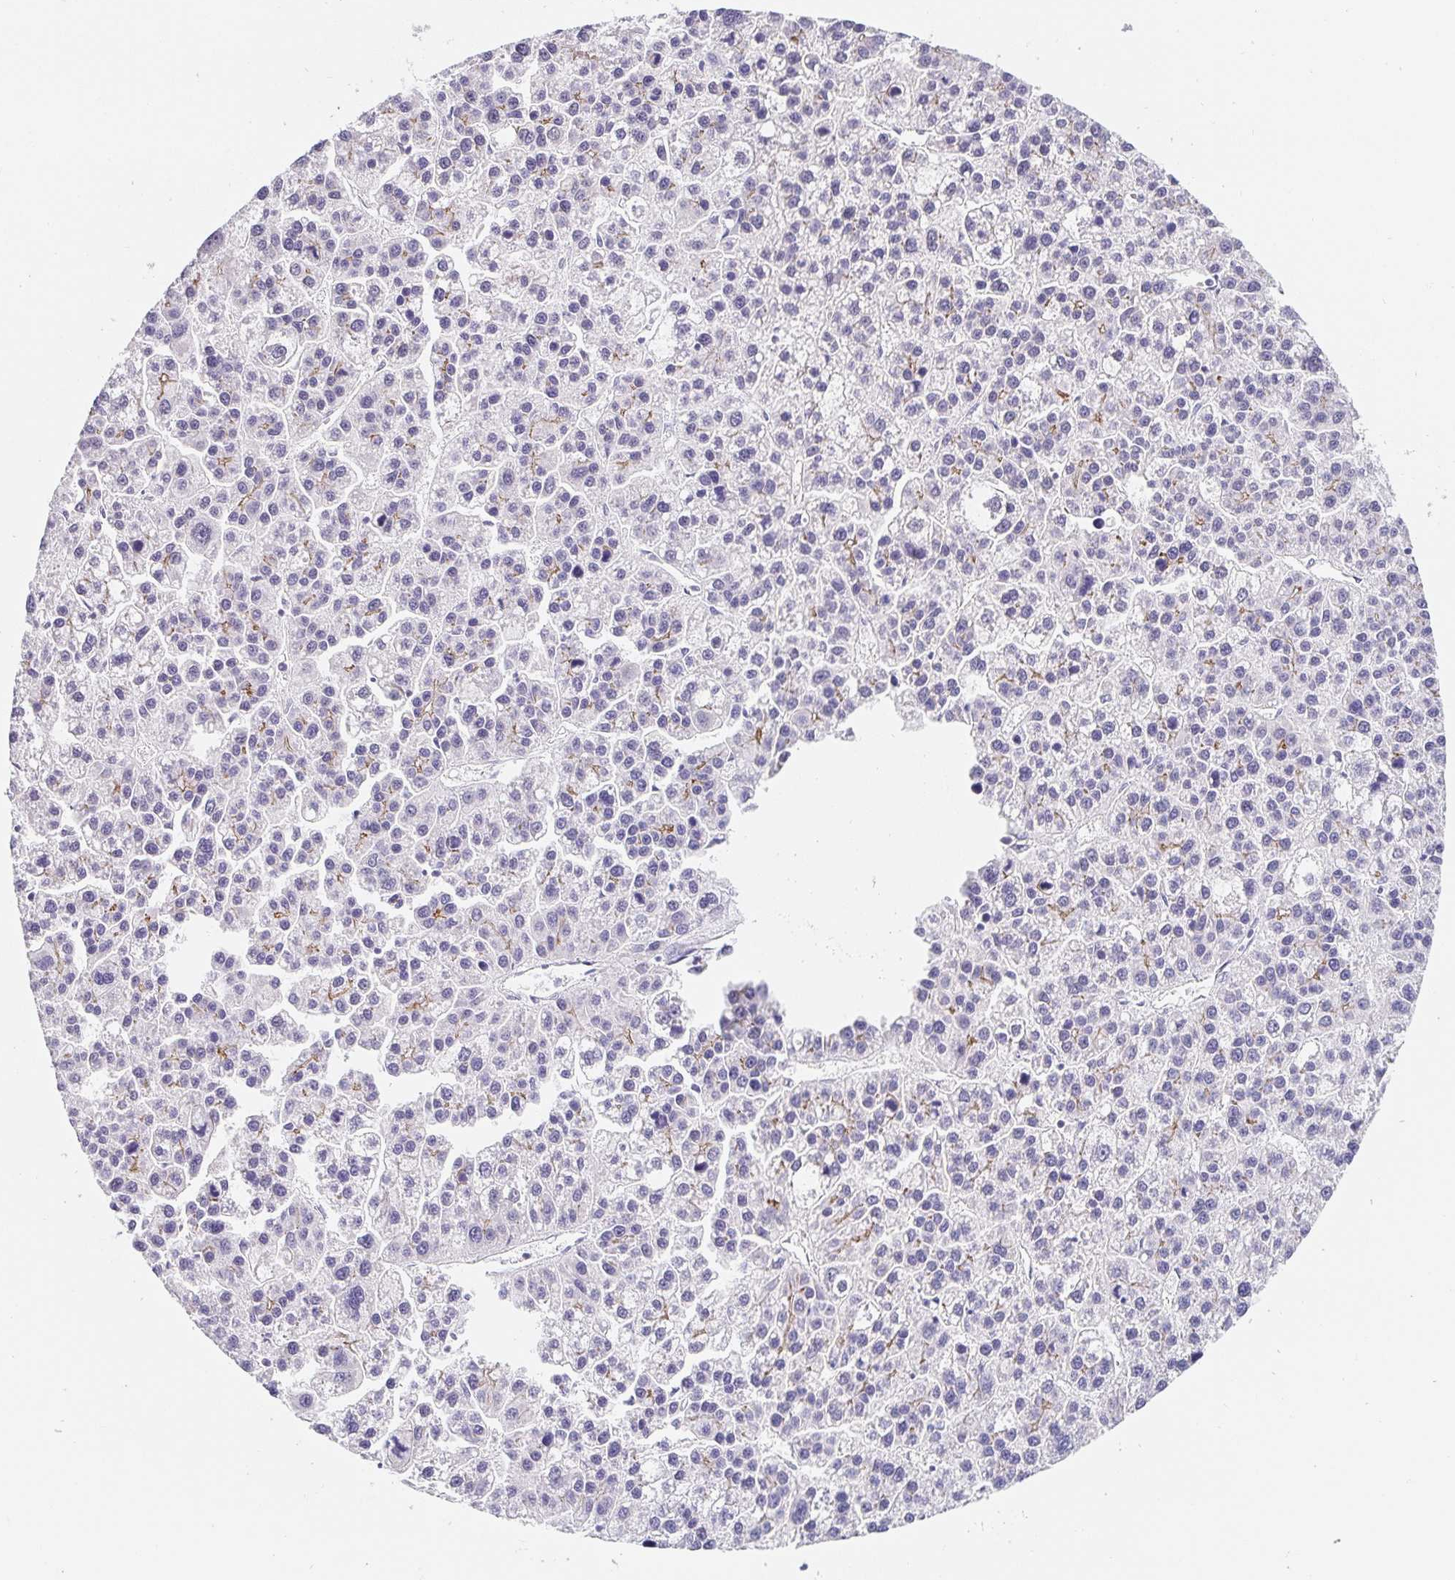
{"staining": {"intensity": "moderate", "quantity": "25%-75%", "location": "cytoplasmic/membranous"}, "tissue": "liver cancer", "cell_type": "Tumor cells", "image_type": "cancer", "snomed": [{"axis": "morphology", "description": "Carcinoma, Hepatocellular, NOS"}, {"axis": "topography", "description": "Liver"}], "caption": "Moderate cytoplasmic/membranous positivity for a protein is identified in about 25%-75% of tumor cells of liver cancer (hepatocellular carcinoma) using immunohistochemistry.", "gene": "PDX1", "patient": {"sex": "female", "age": 58}}